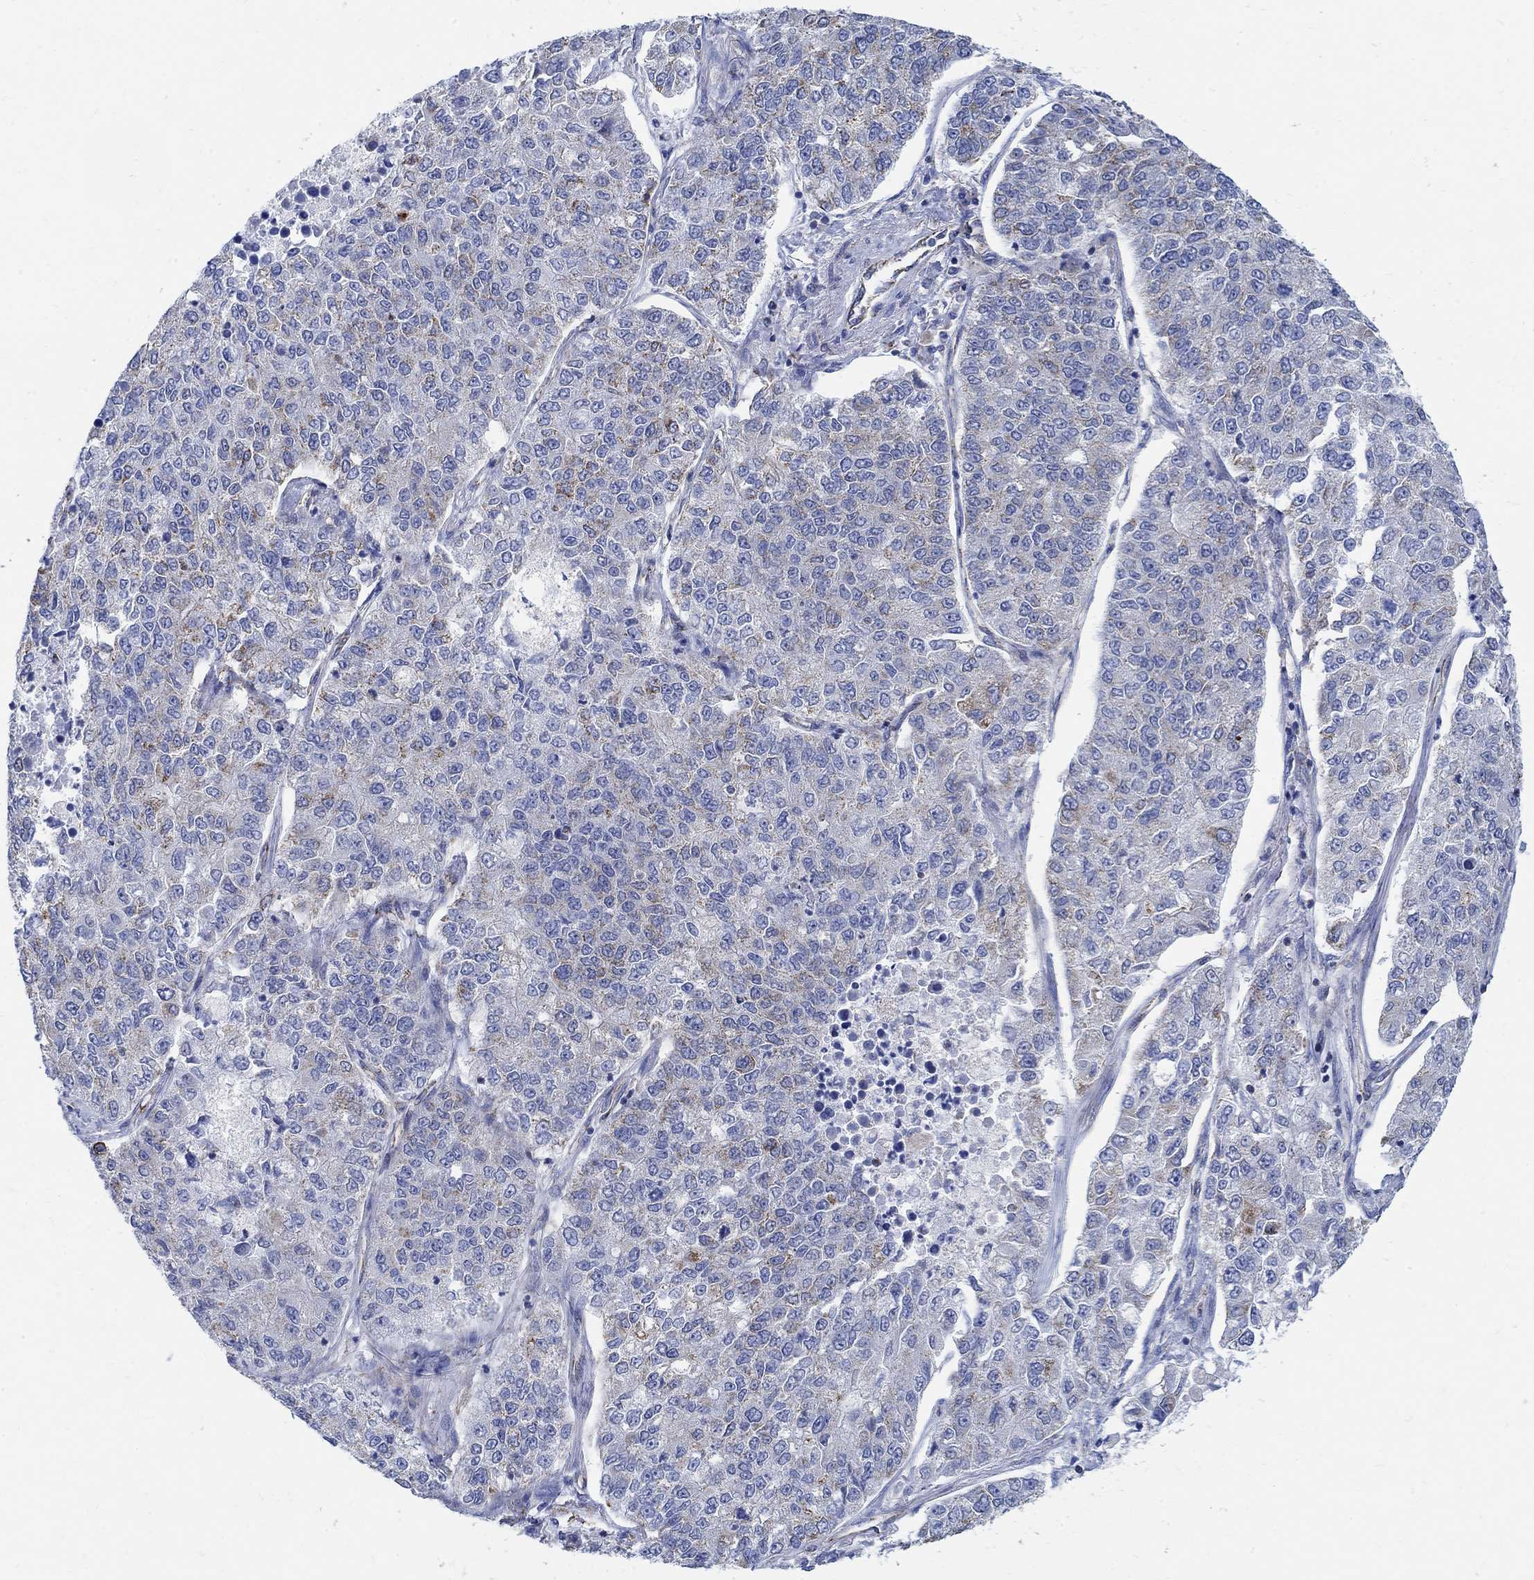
{"staining": {"intensity": "moderate", "quantity": "<25%", "location": "cytoplasmic/membranous"}, "tissue": "lung cancer", "cell_type": "Tumor cells", "image_type": "cancer", "snomed": [{"axis": "morphology", "description": "Adenocarcinoma, NOS"}, {"axis": "topography", "description": "Lung"}], "caption": "A low amount of moderate cytoplasmic/membranous positivity is appreciated in about <25% of tumor cells in lung cancer tissue.", "gene": "PHF21B", "patient": {"sex": "male", "age": 49}}